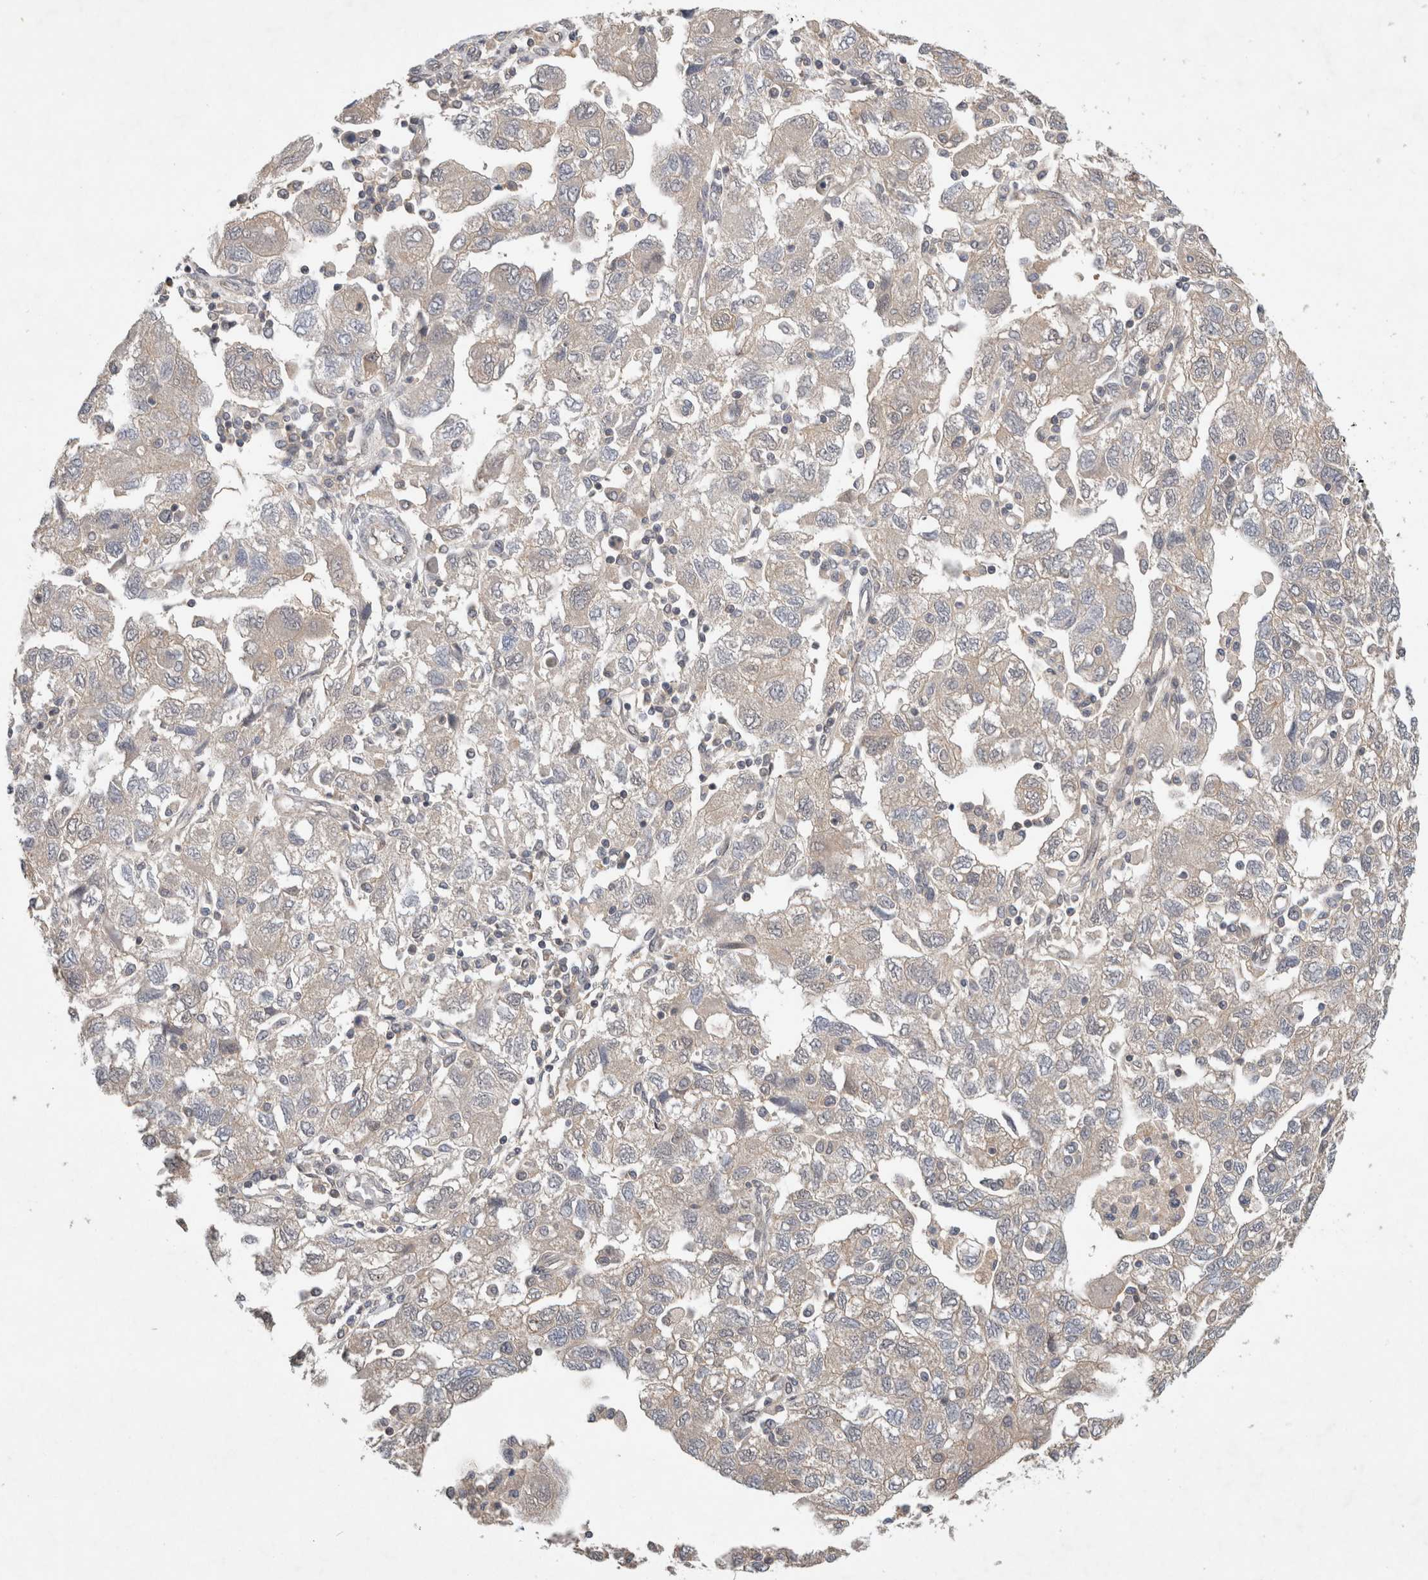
{"staining": {"intensity": "weak", "quantity": "25%-75%", "location": "cytoplasmic/membranous"}, "tissue": "ovarian cancer", "cell_type": "Tumor cells", "image_type": "cancer", "snomed": [{"axis": "morphology", "description": "Carcinoma, NOS"}, {"axis": "morphology", "description": "Cystadenocarcinoma, serous, NOS"}, {"axis": "topography", "description": "Ovary"}], "caption": "IHC photomicrograph of carcinoma (ovarian) stained for a protein (brown), which exhibits low levels of weak cytoplasmic/membranous staining in about 25%-75% of tumor cells.", "gene": "CERS3", "patient": {"sex": "female", "age": 69}}